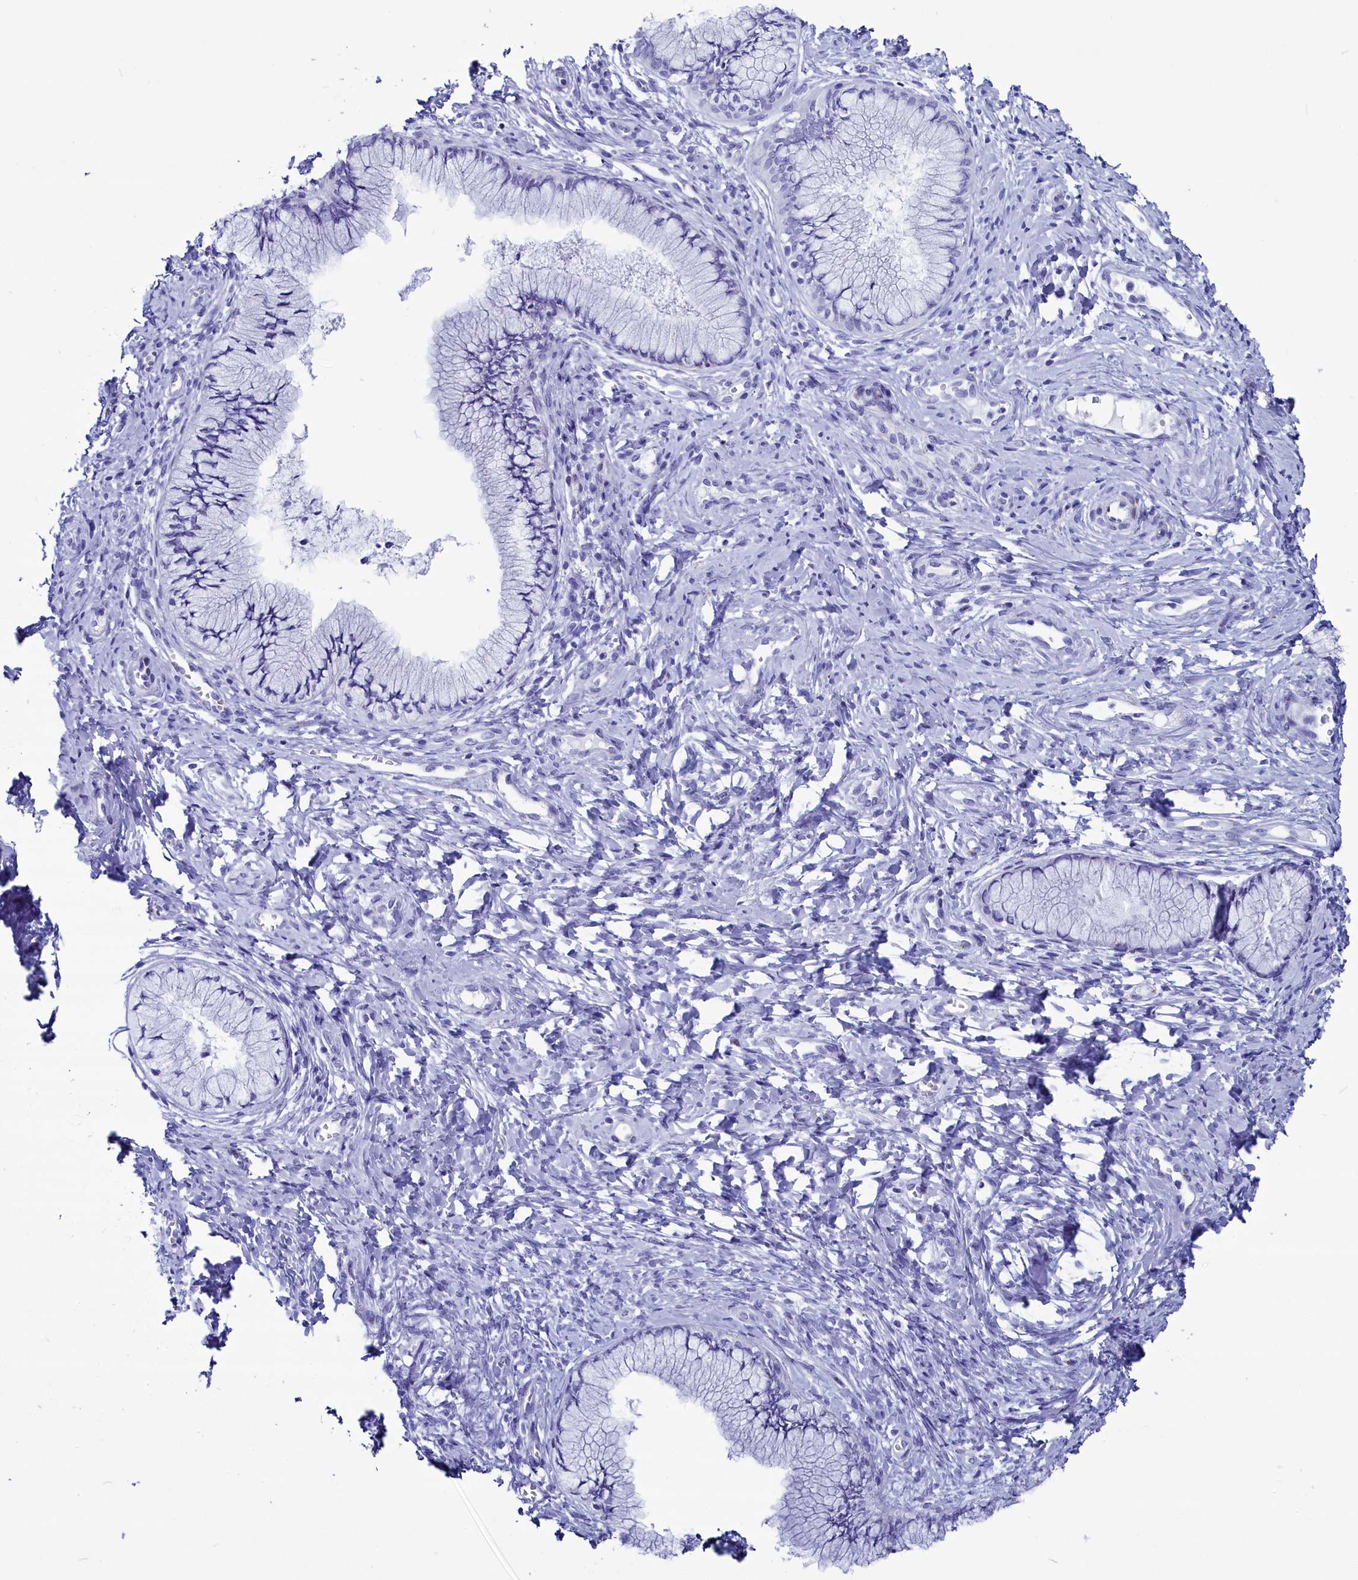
{"staining": {"intensity": "negative", "quantity": "none", "location": "none"}, "tissue": "cervix", "cell_type": "Glandular cells", "image_type": "normal", "snomed": [{"axis": "morphology", "description": "Normal tissue, NOS"}, {"axis": "topography", "description": "Cervix"}], "caption": "Immunohistochemistry of unremarkable human cervix demonstrates no staining in glandular cells. (DAB (3,3'-diaminobenzidine) IHC with hematoxylin counter stain).", "gene": "AP3B2", "patient": {"sex": "female", "age": 42}}